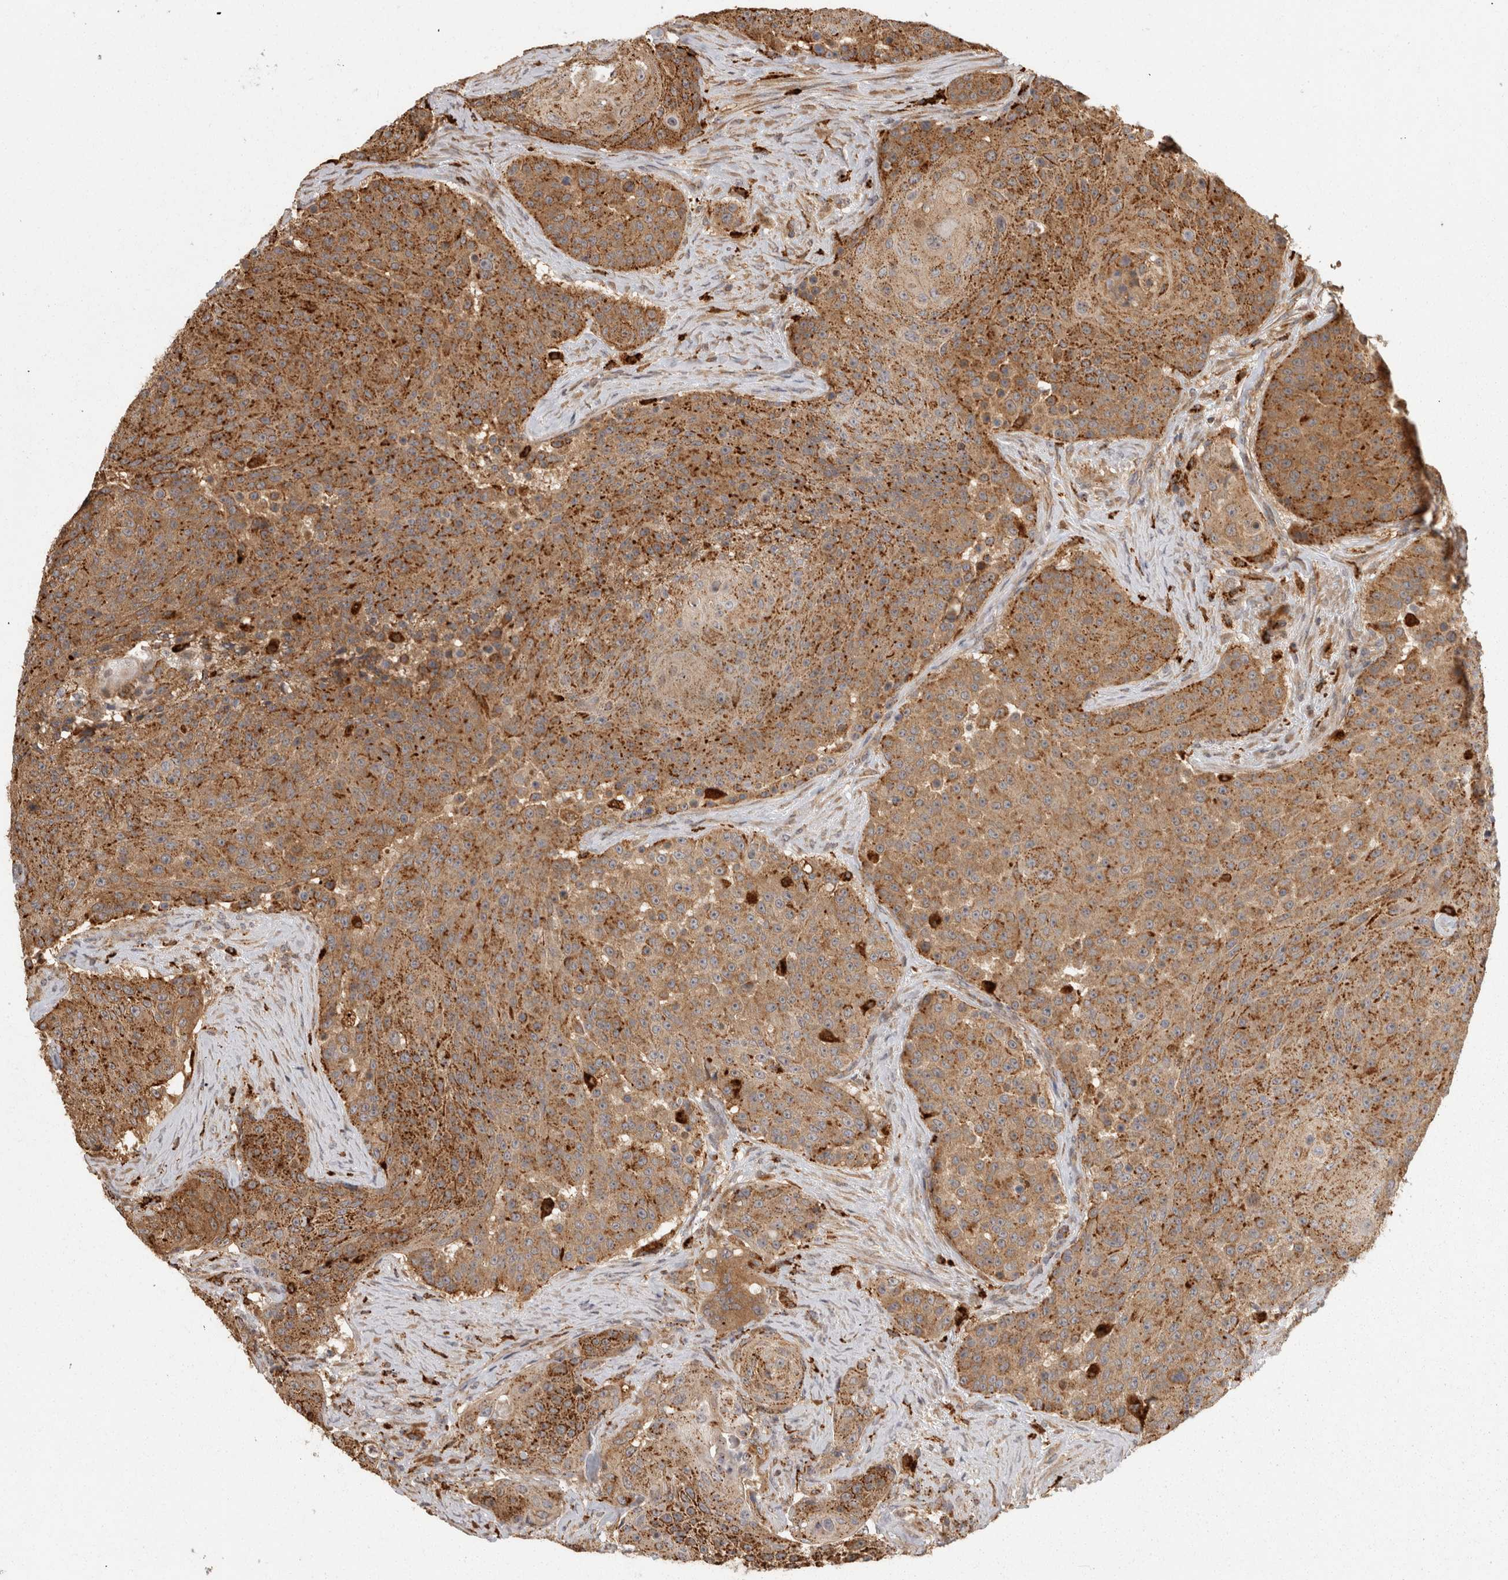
{"staining": {"intensity": "moderate", "quantity": ">75%", "location": "cytoplasmic/membranous"}, "tissue": "urothelial cancer", "cell_type": "Tumor cells", "image_type": "cancer", "snomed": [{"axis": "morphology", "description": "Urothelial carcinoma, High grade"}, {"axis": "topography", "description": "Urinary bladder"}], "caption": "Human urothelial carcinoma (high-grade) stained with a protein marker shows moderate staining in tumor cells.", "gene": "ACAT2", "patient": {"sex": "female", "age": 63}}